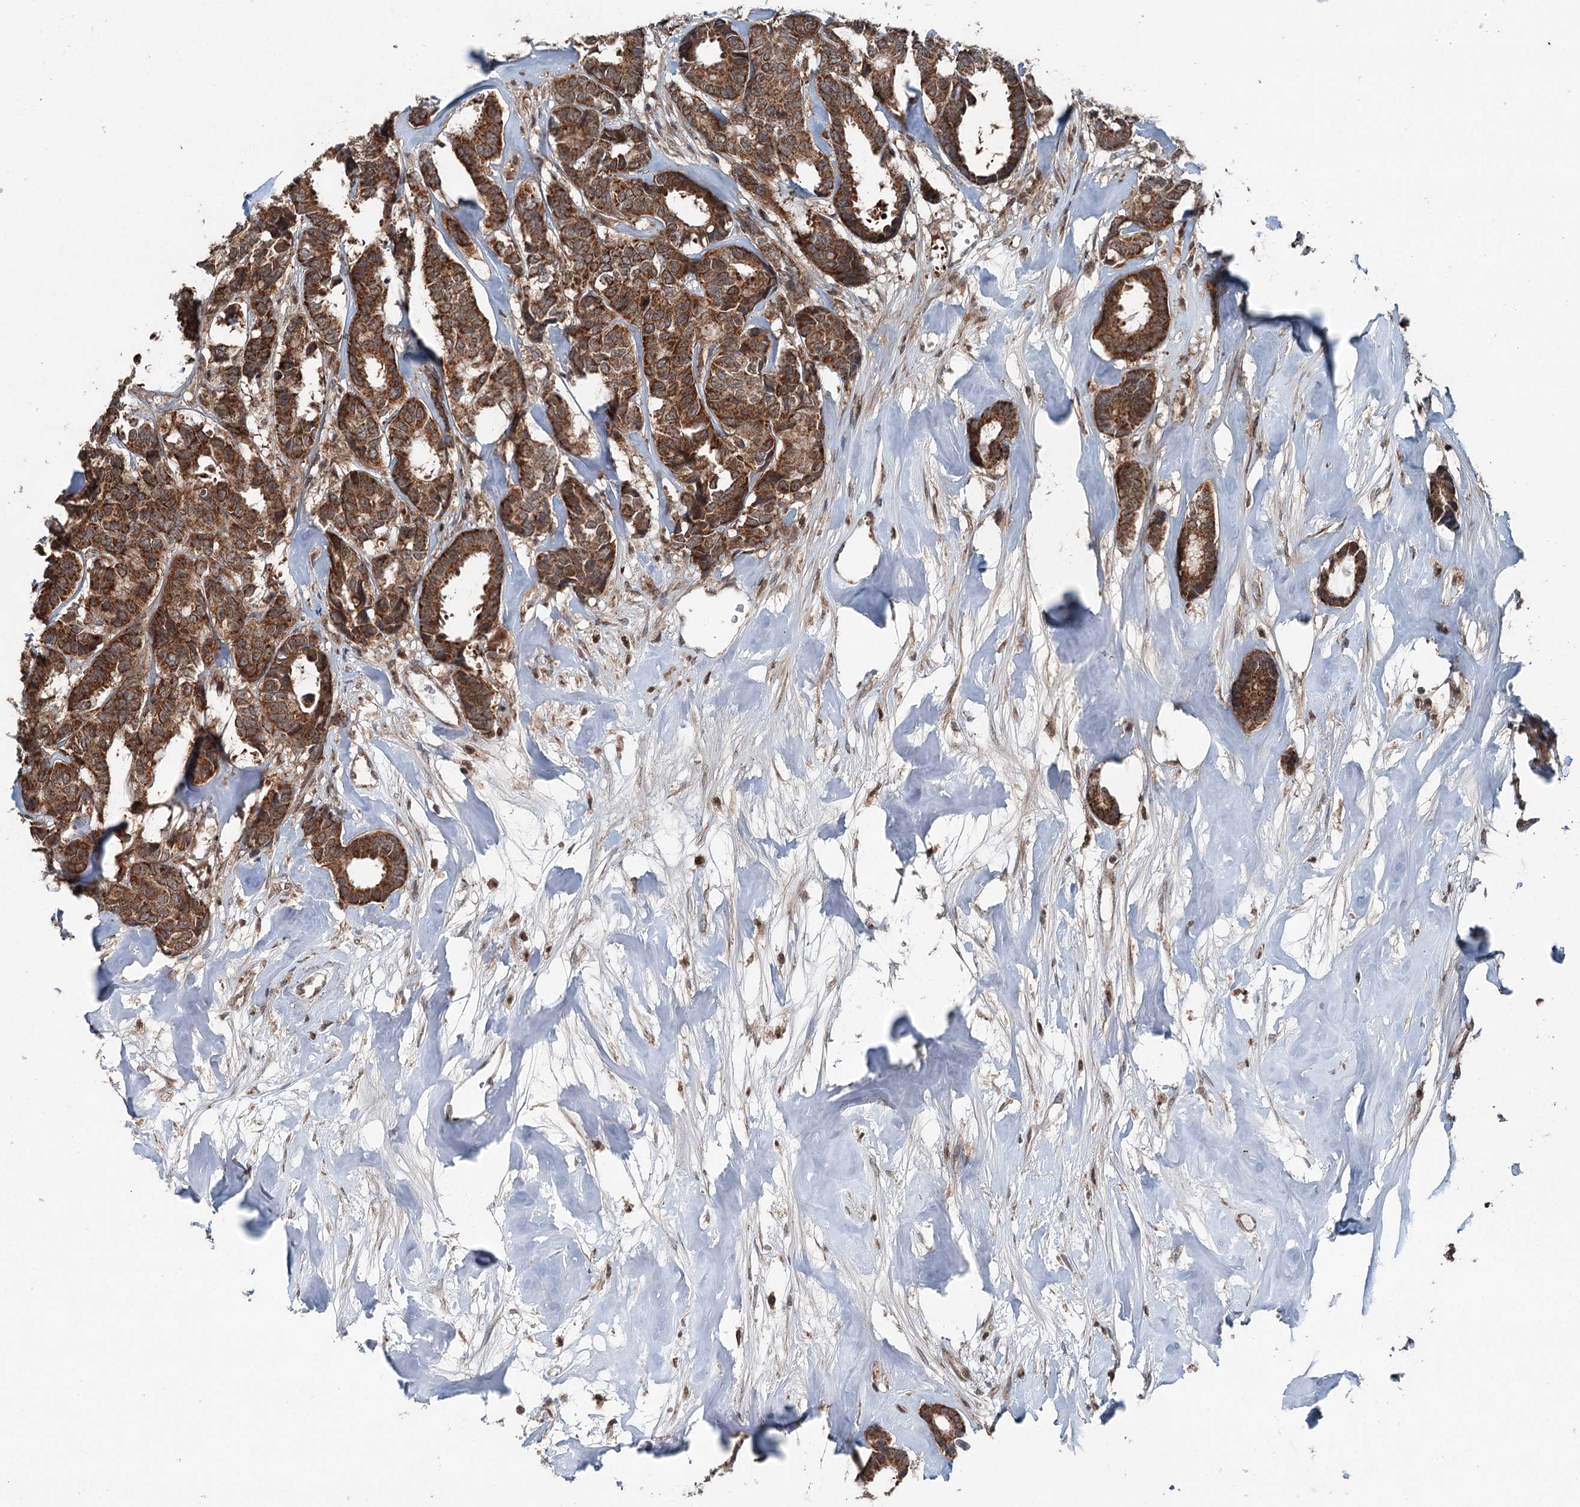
{"staining": {"intensity": "strong", "quantity": ">75%", "location": "cytoplasmic/membranous"}, "tissue": "breast cancer", "cell_type": "Tumor cells", "image_type": "cancer", "snomed": [{"axis": "morphology", "description": "Duct carcinoma"}, {"axis": "topography", "description": "Breast"}], "caption": "Brown immunohistochemical staining in human breast cancer shows strong cytoplasmic/membranous expression in approximately >75% of tumor cells.", "gene": "WAPL", "patient": {"sex": "female", "age": 87}}